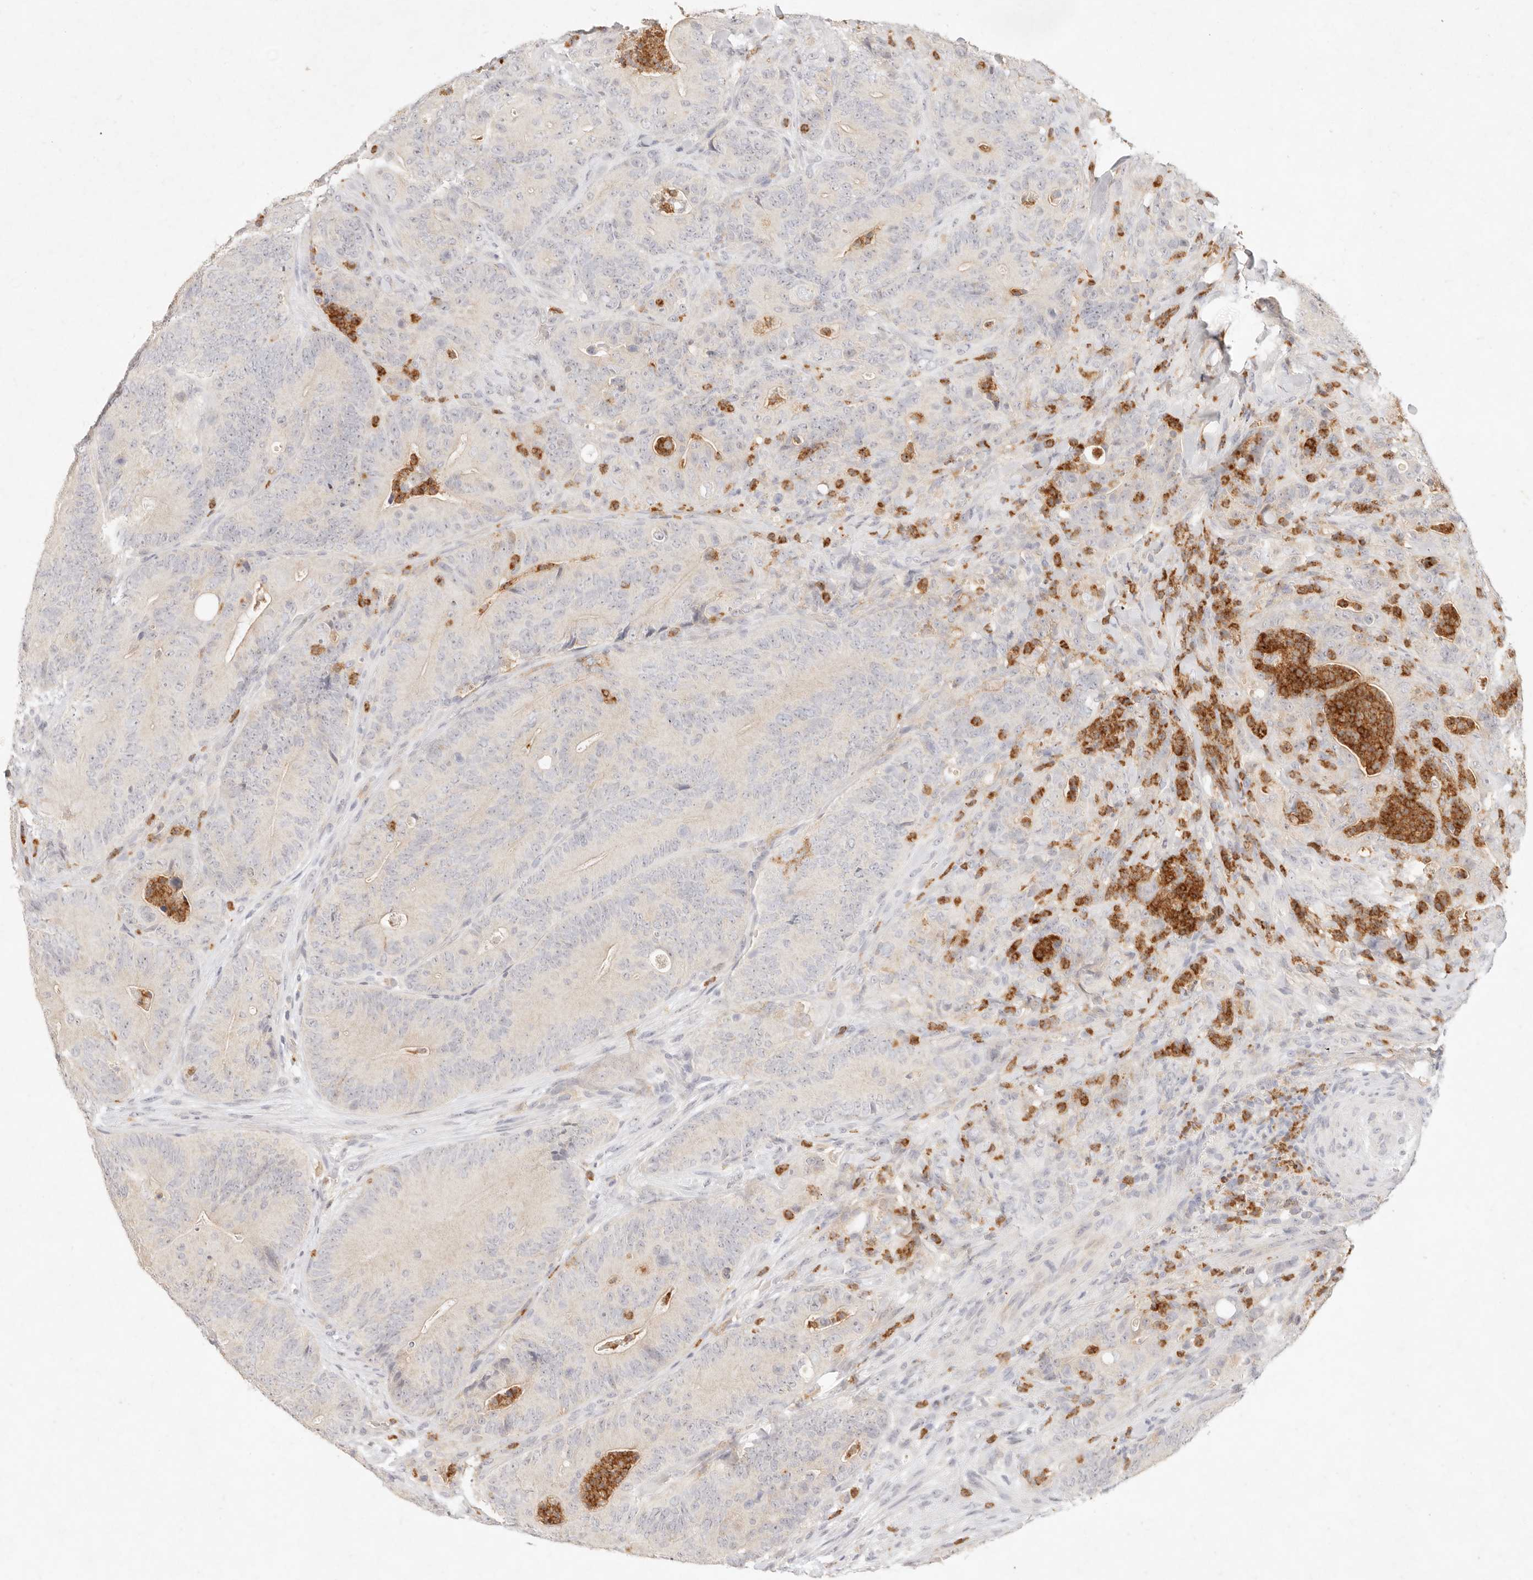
{"staining": {"intensity": "negative", "quantity": "none", "location": "none"}, "tissue": "colorectal cancer", "cell_type": "Tumor cells", "image_type": "cancer", "snomed": [{"axis": "morphology", "description": "Normal tissue, NOS"}, {"axis": "topography", "description": "Colon"}], "caption": "Colorectal cancer was stained to show a protein in brown. There is no significant expression in tumor cells.", "gene": "GPR84", "patient": {"sex": "female", "age": 82}}